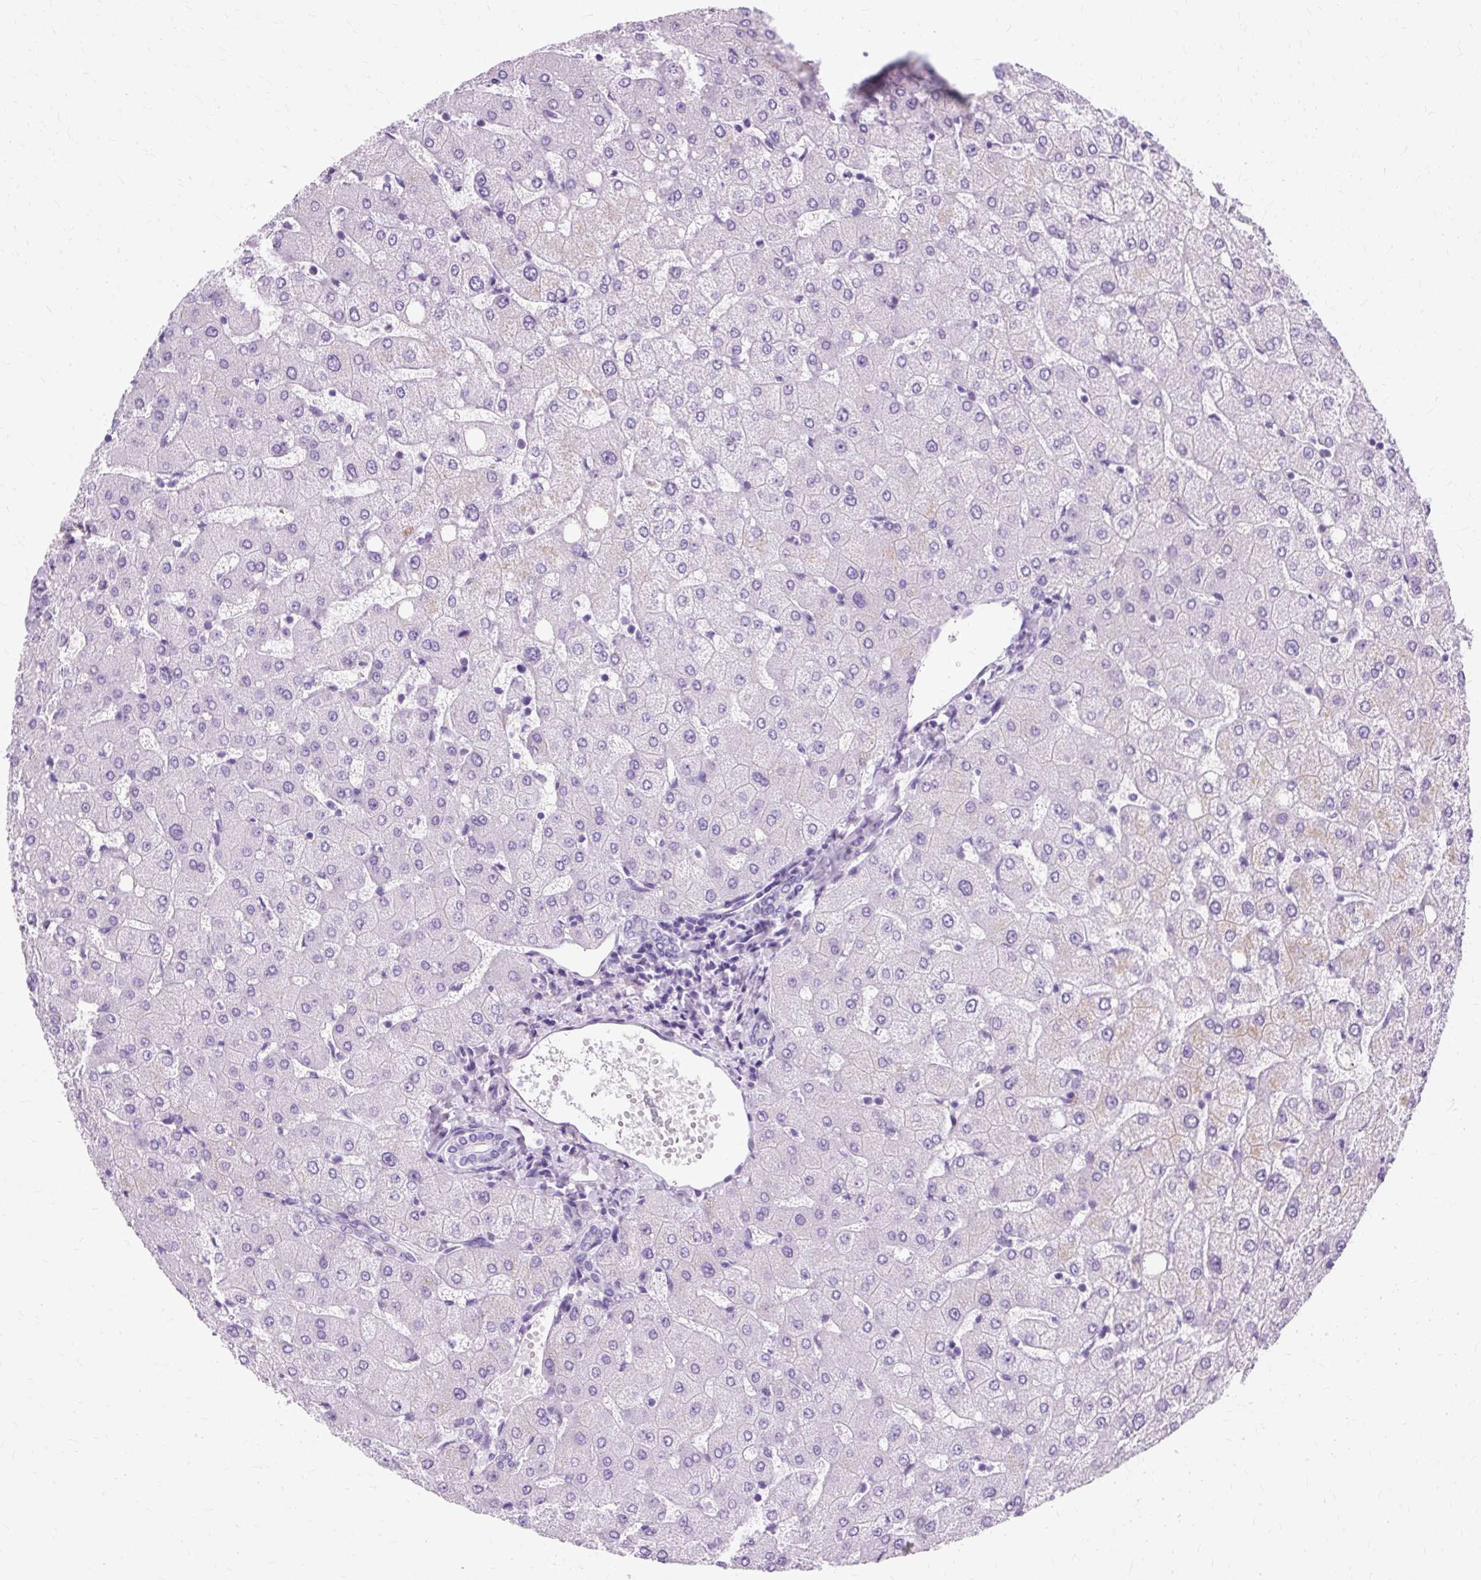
{"staining": {"intensity": "negative", "quantity": "none", "location": "none"}, "tissue": "liver", "cell_type": "Cholangiocytes", "image_type": "normal", "snomed": [{"axis": "morphology", "description": "Normal tissue, NOS"}, {"axis": "topography", "description": "Liver"}], "caption": "The IHC image has no significant positivity in cholangiocytes of liver.", "gene": "TMEM89", "patient": {"sex": "female", "age": 54}}